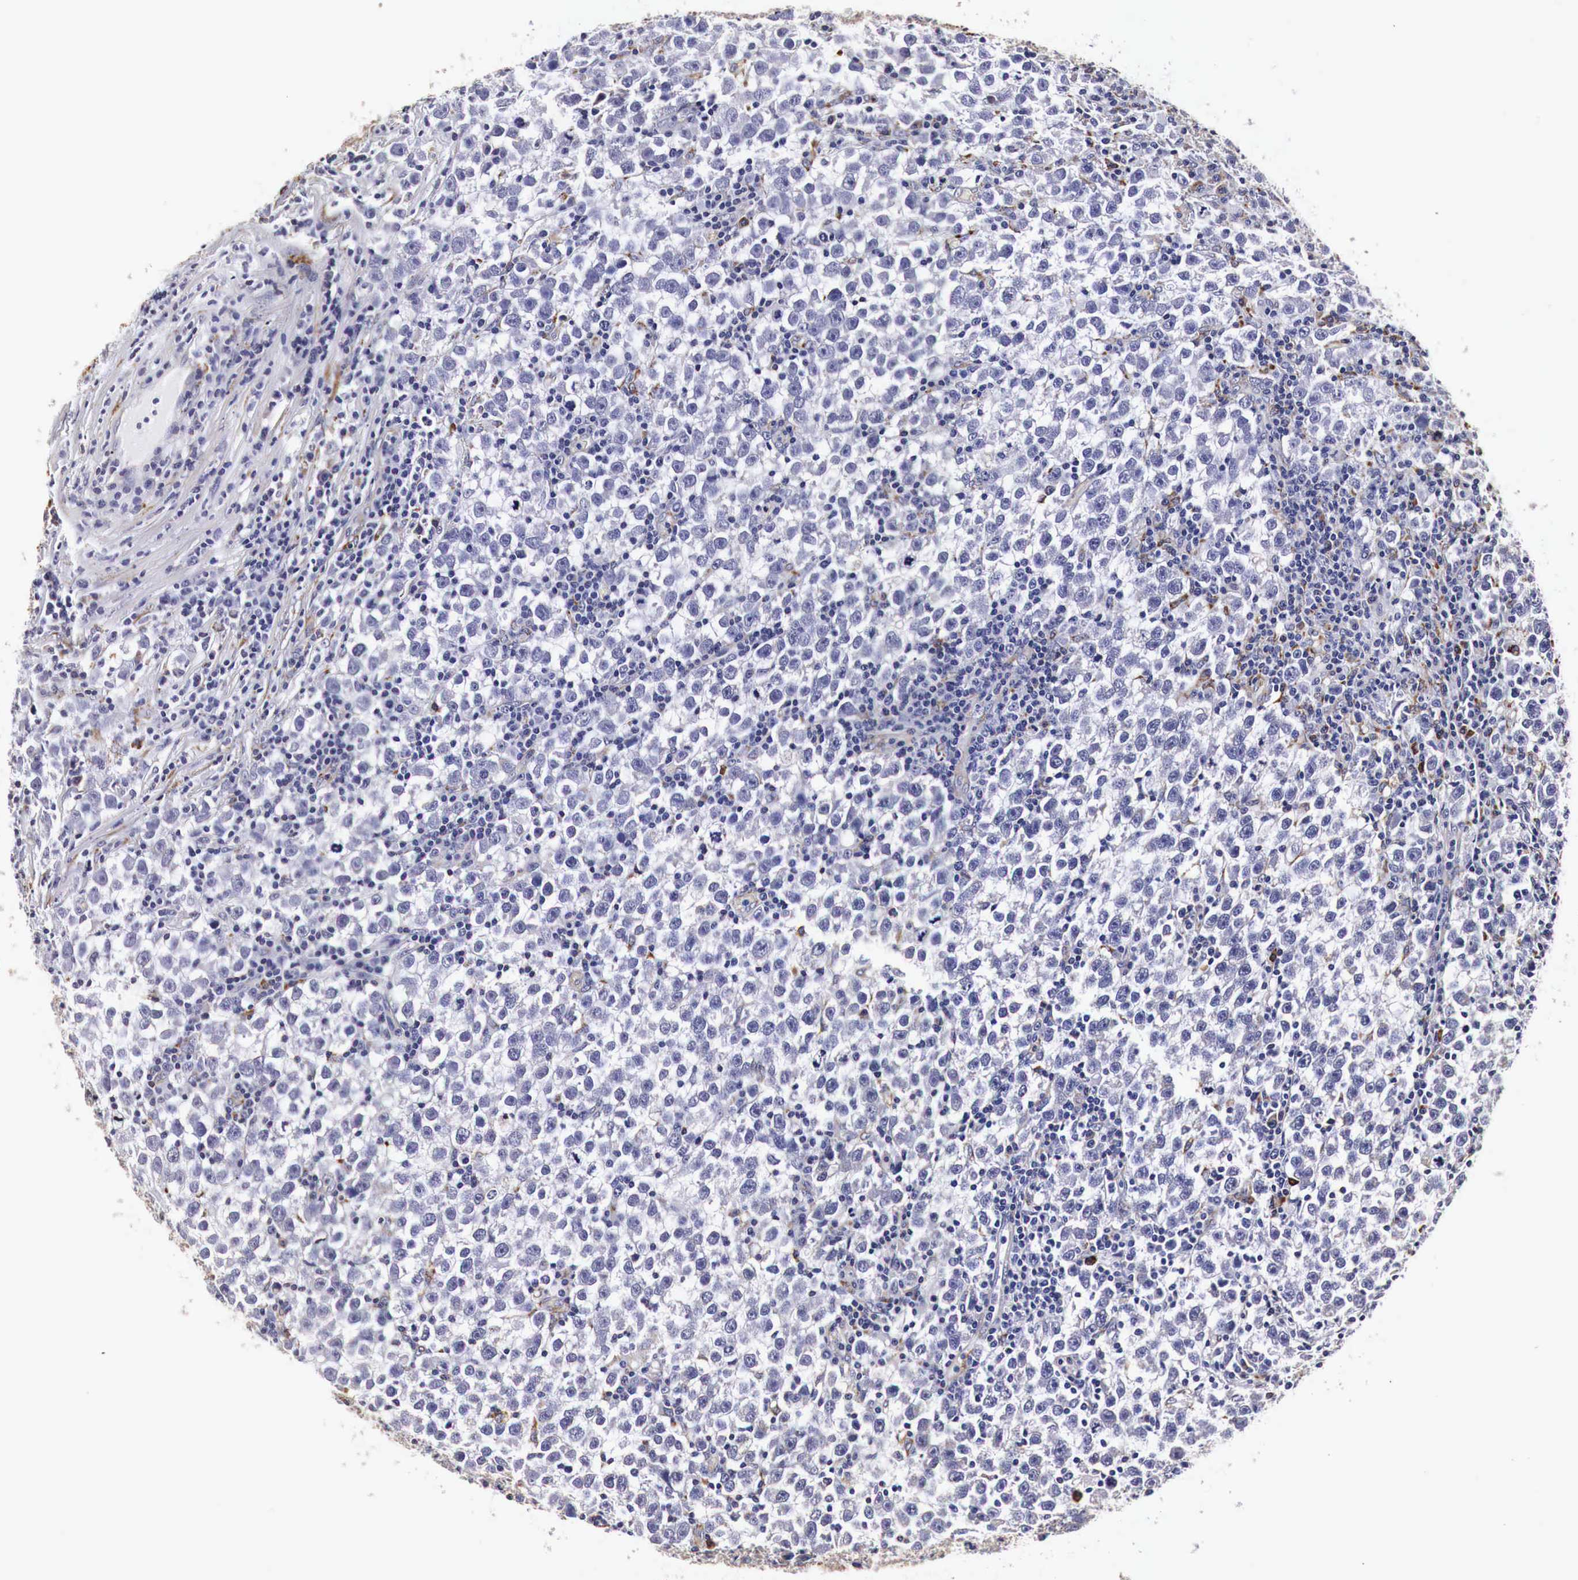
{"staining": {"intensity": "negative", "quantity": "none", "location": "none"}, "tissue": "testis cancer", "cell_type": "Tumor cells", "image_type": "cancer", "snomed": [{"axis": "morphology", "description": "Seminoma, NOS"}, {"axis": "topography", "description": "Testis"}], "caption": "Histopathology image shows no significant protein positivity in tumor cells of testis cancer (seminoma). (Stains: DAB (3,3'-diaminobenzidine) IHC with hematoxylin counter stain, Microscopy: brightfield microscopy at high magnification).", "gene": "CKAP4", "patient": {"sex": "male", "age": 43}}